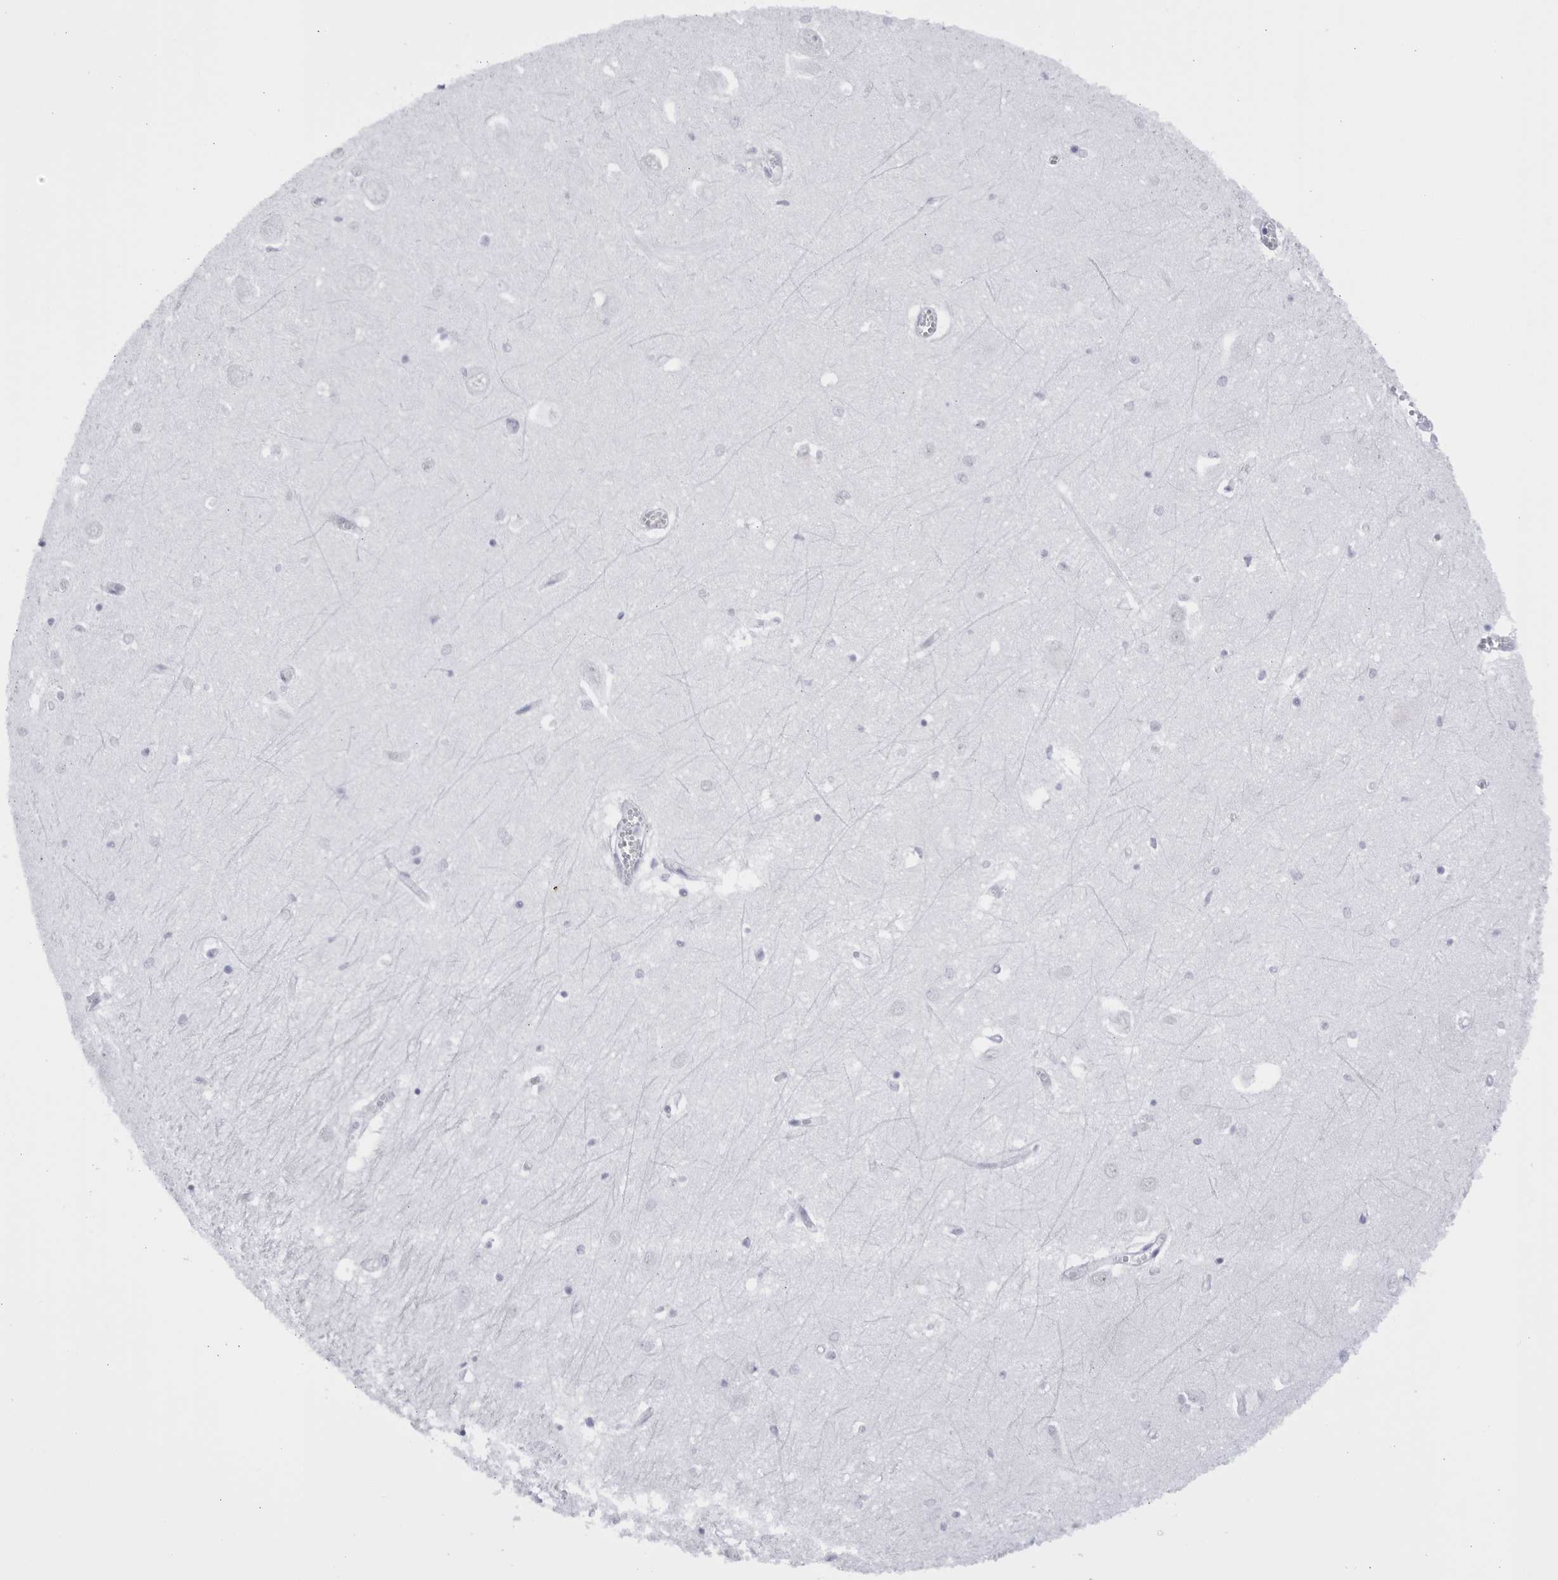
{"staining": {"intensity": "negative", "quantity": "none", "location": "none"}, "tissue": "hippocampus", "cell_type": "Glial cells", "image_type": "normal", "snomed": [{"axis": "morphology", "description": "Normal tissue, NOS"}, {"axis": "topography", "description": "Hippocampus"}], "caption": "Unremarkable hippocampus was stained to show a protein in brown. There is no significant positivity in glial cells.", "gene": "CCDC181", "patient": {"sex": "male", "age": 70}}